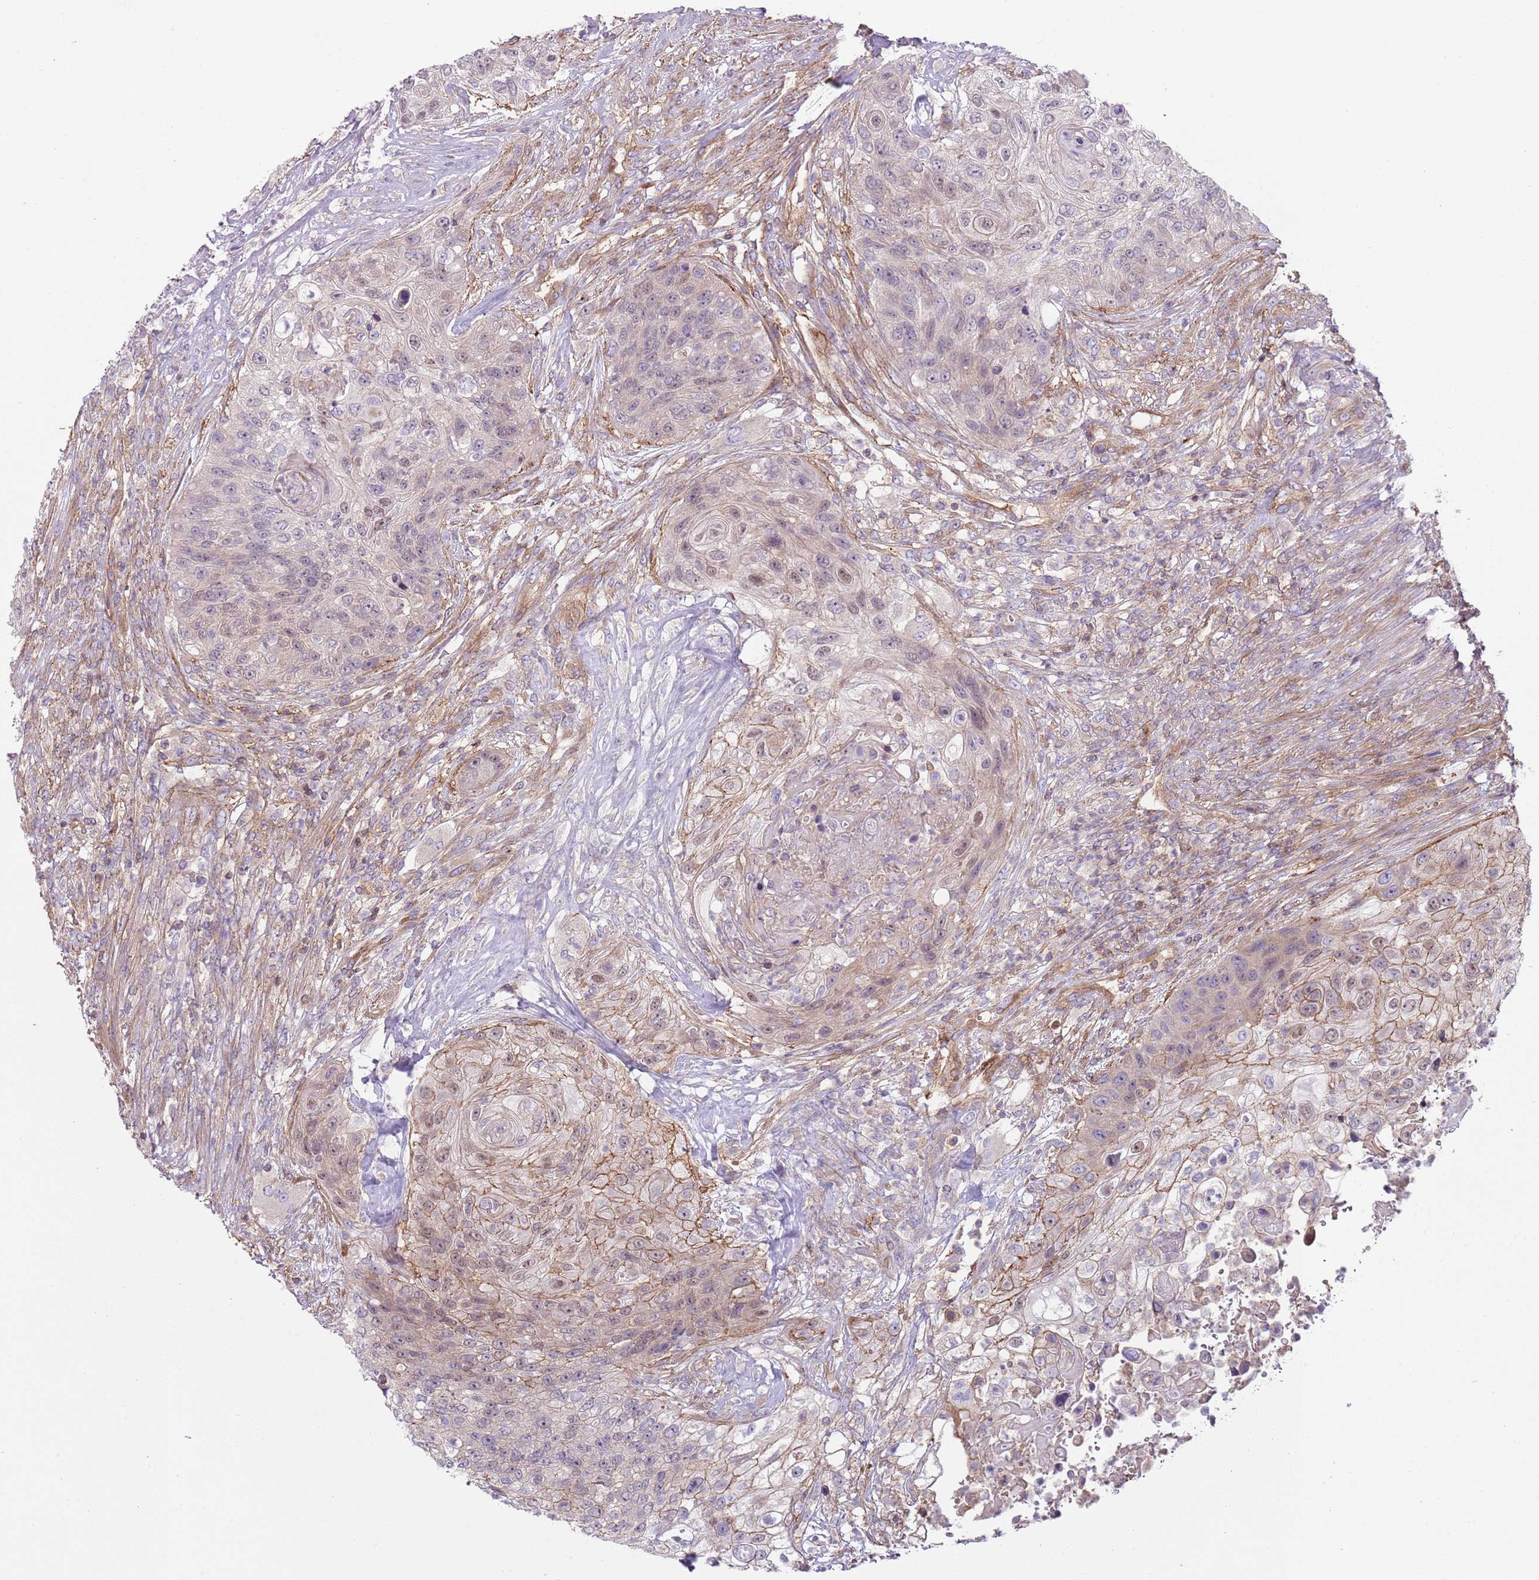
{"staining": {"intensity": "moderate", "quantity": "<25%", "location": "cytoplasmic/membranous,nuclear"}, "tissue": "urothelial cancer", "cell_type": "Tumor cells", "image_type": "cancer", "snomed": [{"axis": "morphology", "description": "Urothelial carcinoma, High grade"}, {"axis": "topography", "description": "Urinary bladder"}], "caption": "High-power microscopy captured an immunohistochemistry (IHC) histopathology image of urothelial carcinoma (high-grade), revealing moderate cytoplasmic/membranous and nuclear staining in approximately <25% of tumor cells. (brown staining indicates protein expression, while blue staining denotes nuclei).", "gene": "GNAI3", "patient": {"sex": "female", "age": 60}}